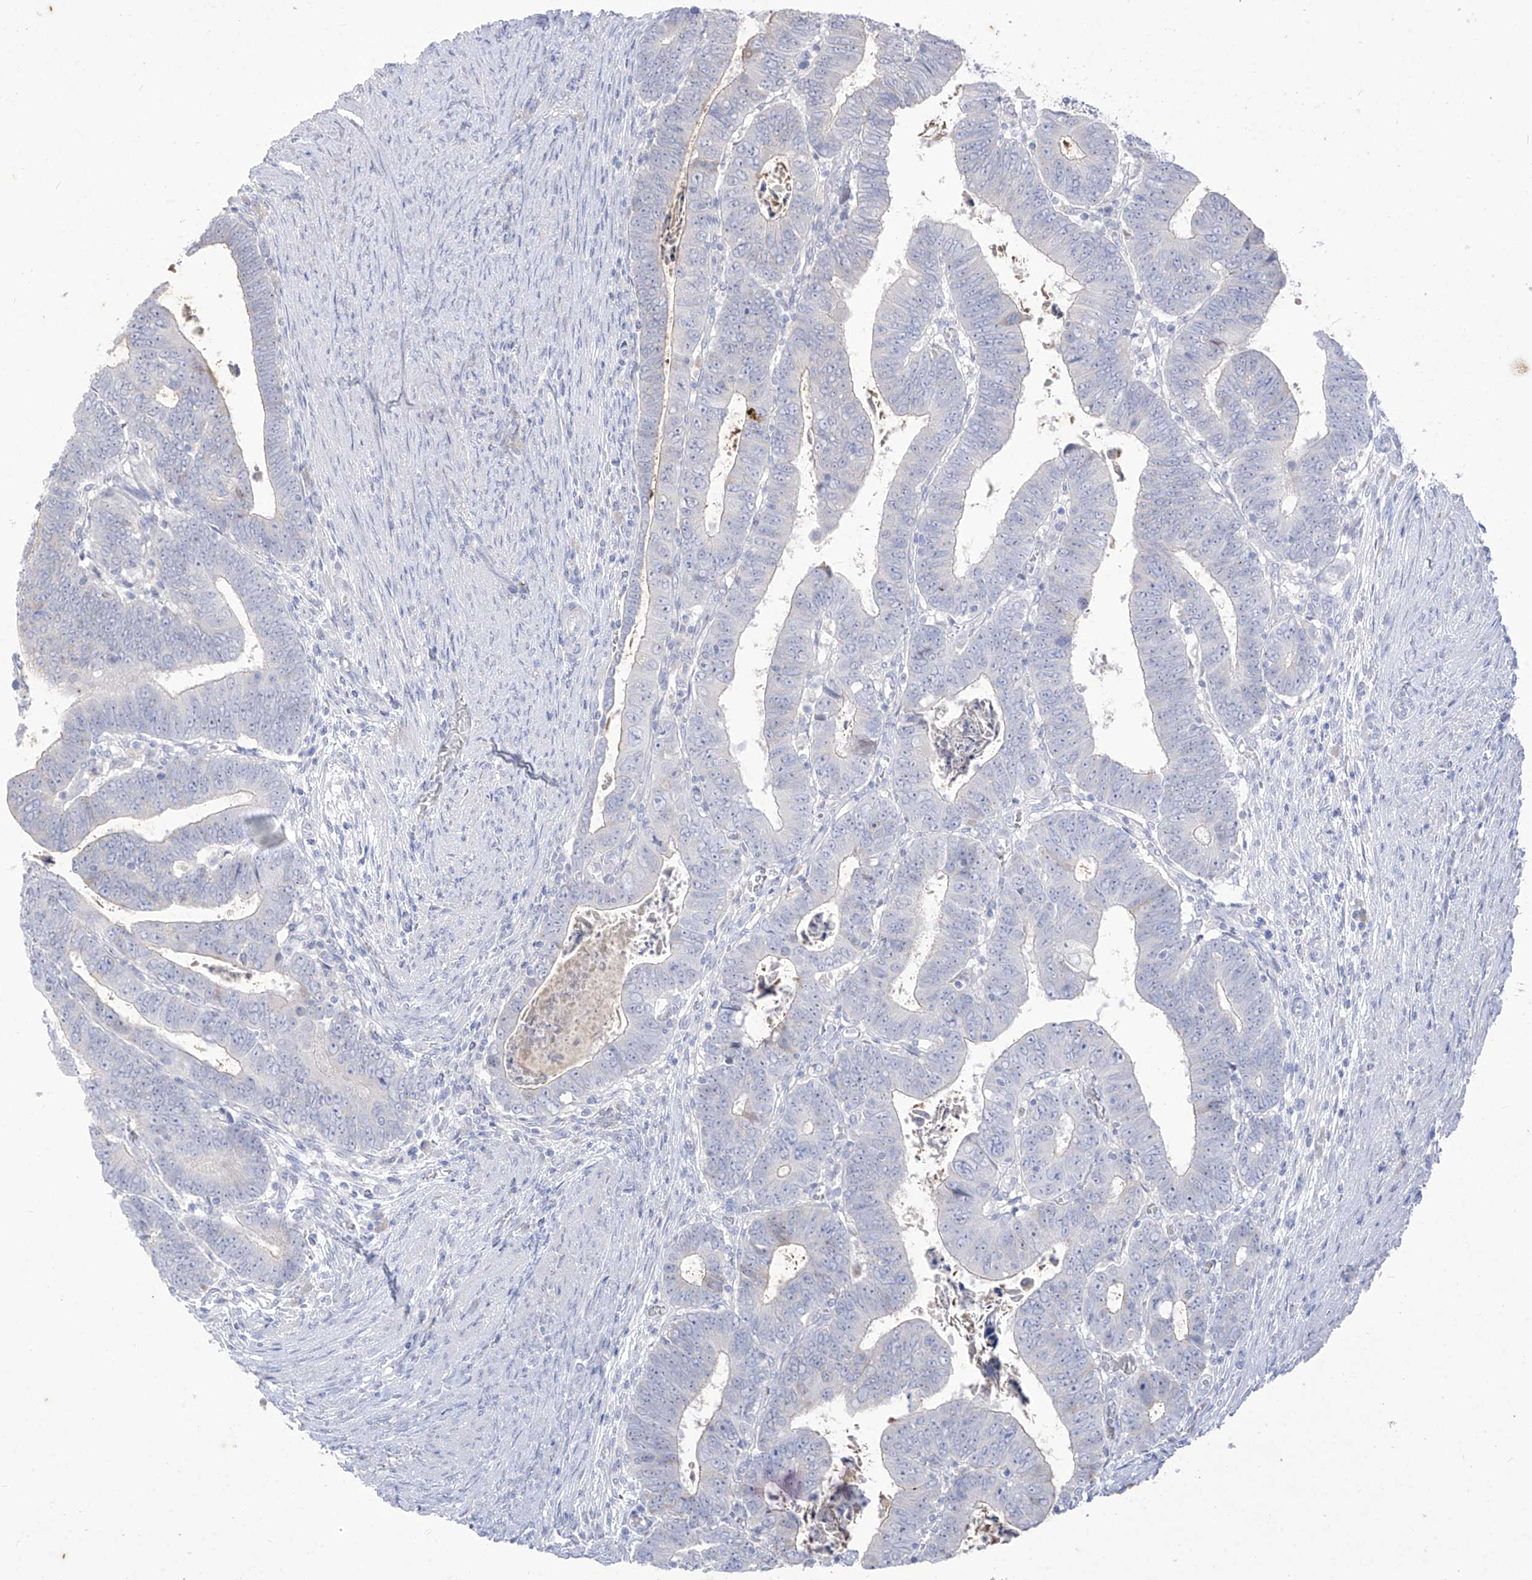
{"staining": {"intensity": "negative", "quantity": "none", "location": "none"}, "tissue": "colorectal cancer", "cell_type": "Tumor cells", "image_type": "cancer", "snomed": [{"axis": "morphology", "description": "Normal tissue, NOS"}, {"axis": "morphology", "description": "Adenocarcinoma, NOS"}, {"axis": "topography", "description": "Rectum"}], "caption": "High power microscopy histopathology image of an immunohistochemistry (IHC) photomicrograph of colorectal cancer (adenocarcinoma), revealing no significant staining in tumor cells.", "gene": "TGM4", "patient": {"sex": "female", "age": 65}}